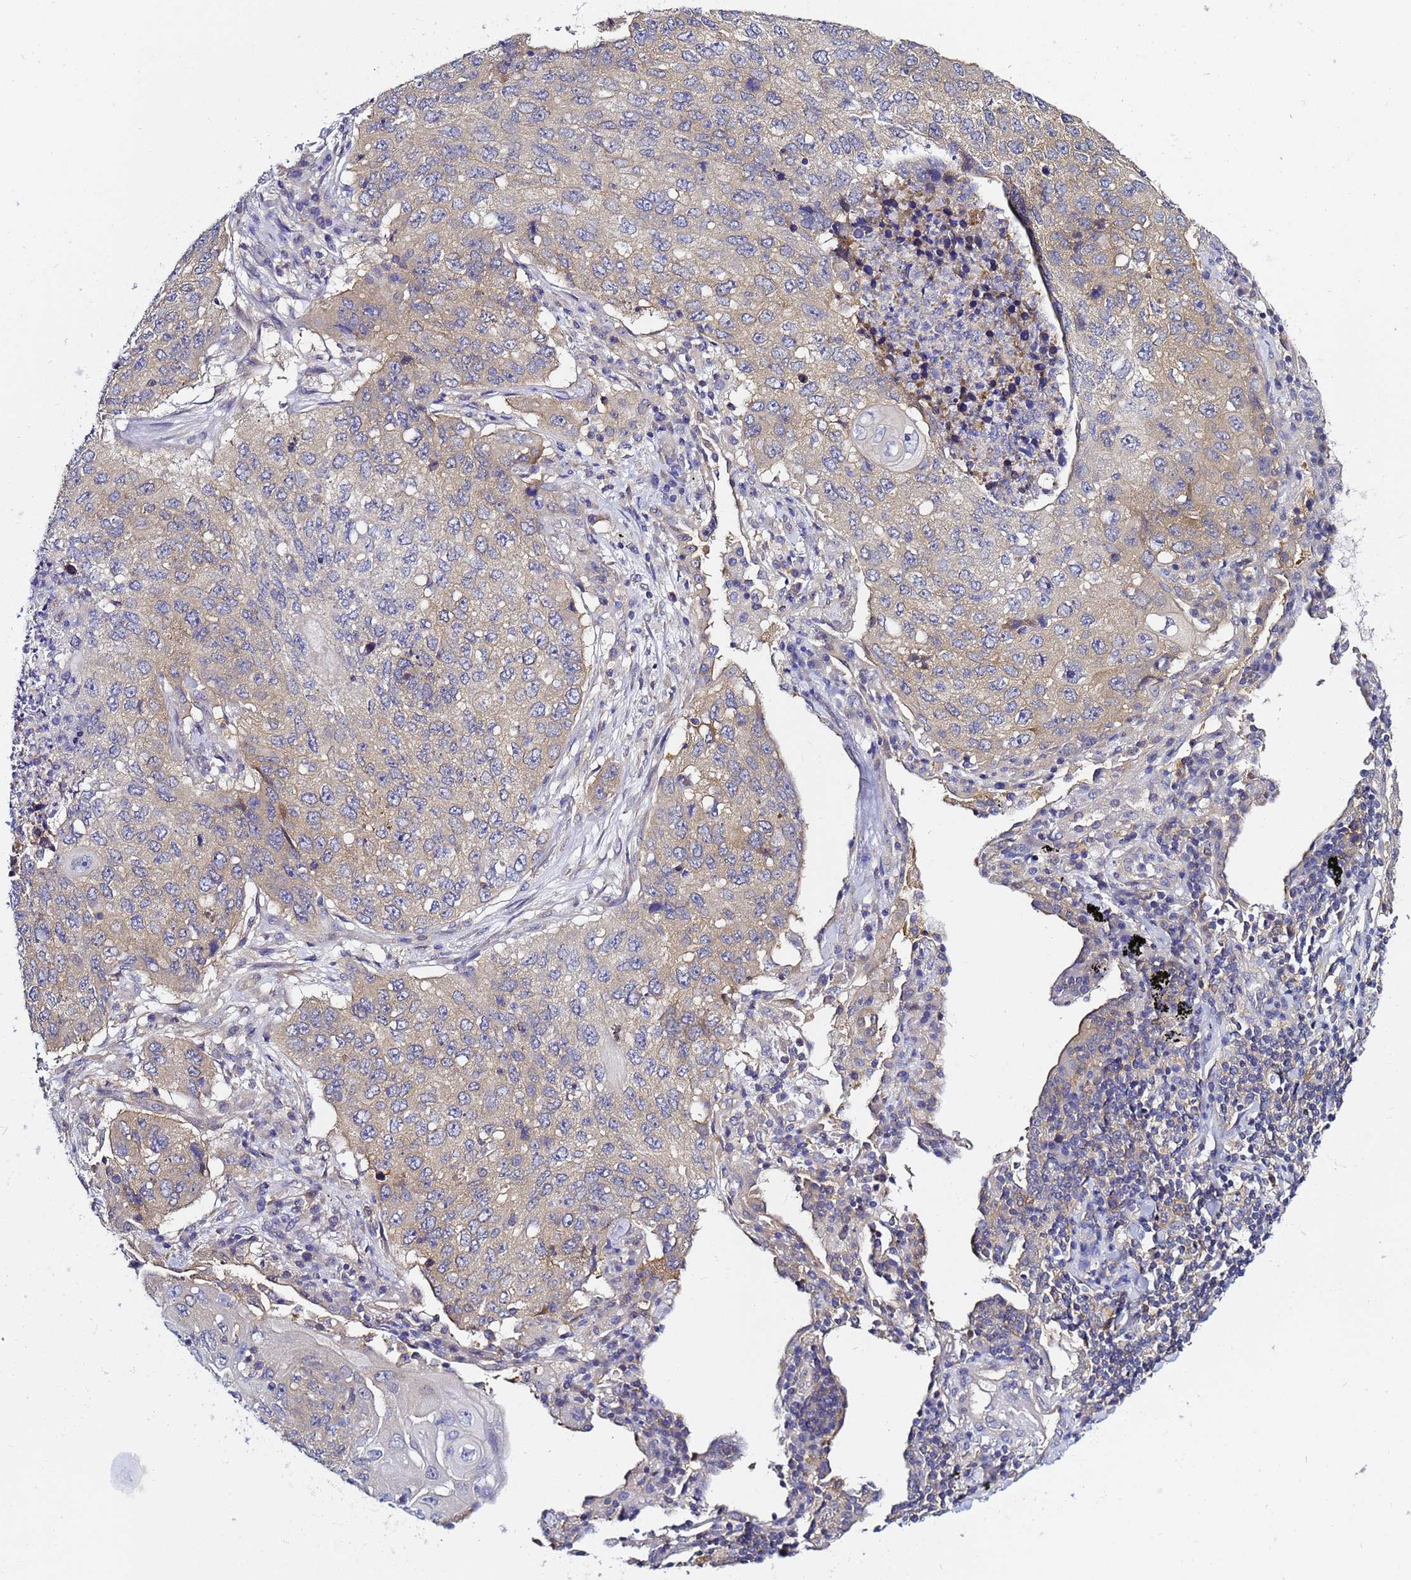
{"staining": {"intensity": "weak", "quantity": "25%-75%", "location": "cytoplasmic/membranous"}, "tissue": "lung cancer", "cell_type": "Tumor cells", "image_type": "cancer", "snomed": [{"axis": "morphology", "description": "Squamous cell carcinoma, NOS"}, {"axis": "topography", "description": "Lung"}], "caption": "Immunohistochemical staining of human squamous cell carcinoma (lung) demonstrates low levels of weak cytoplasmic/membranous expression in about 25%-75% of tumor cells.", "gene": "LENG1", "patient": {"sex": "female", "age": 63}}